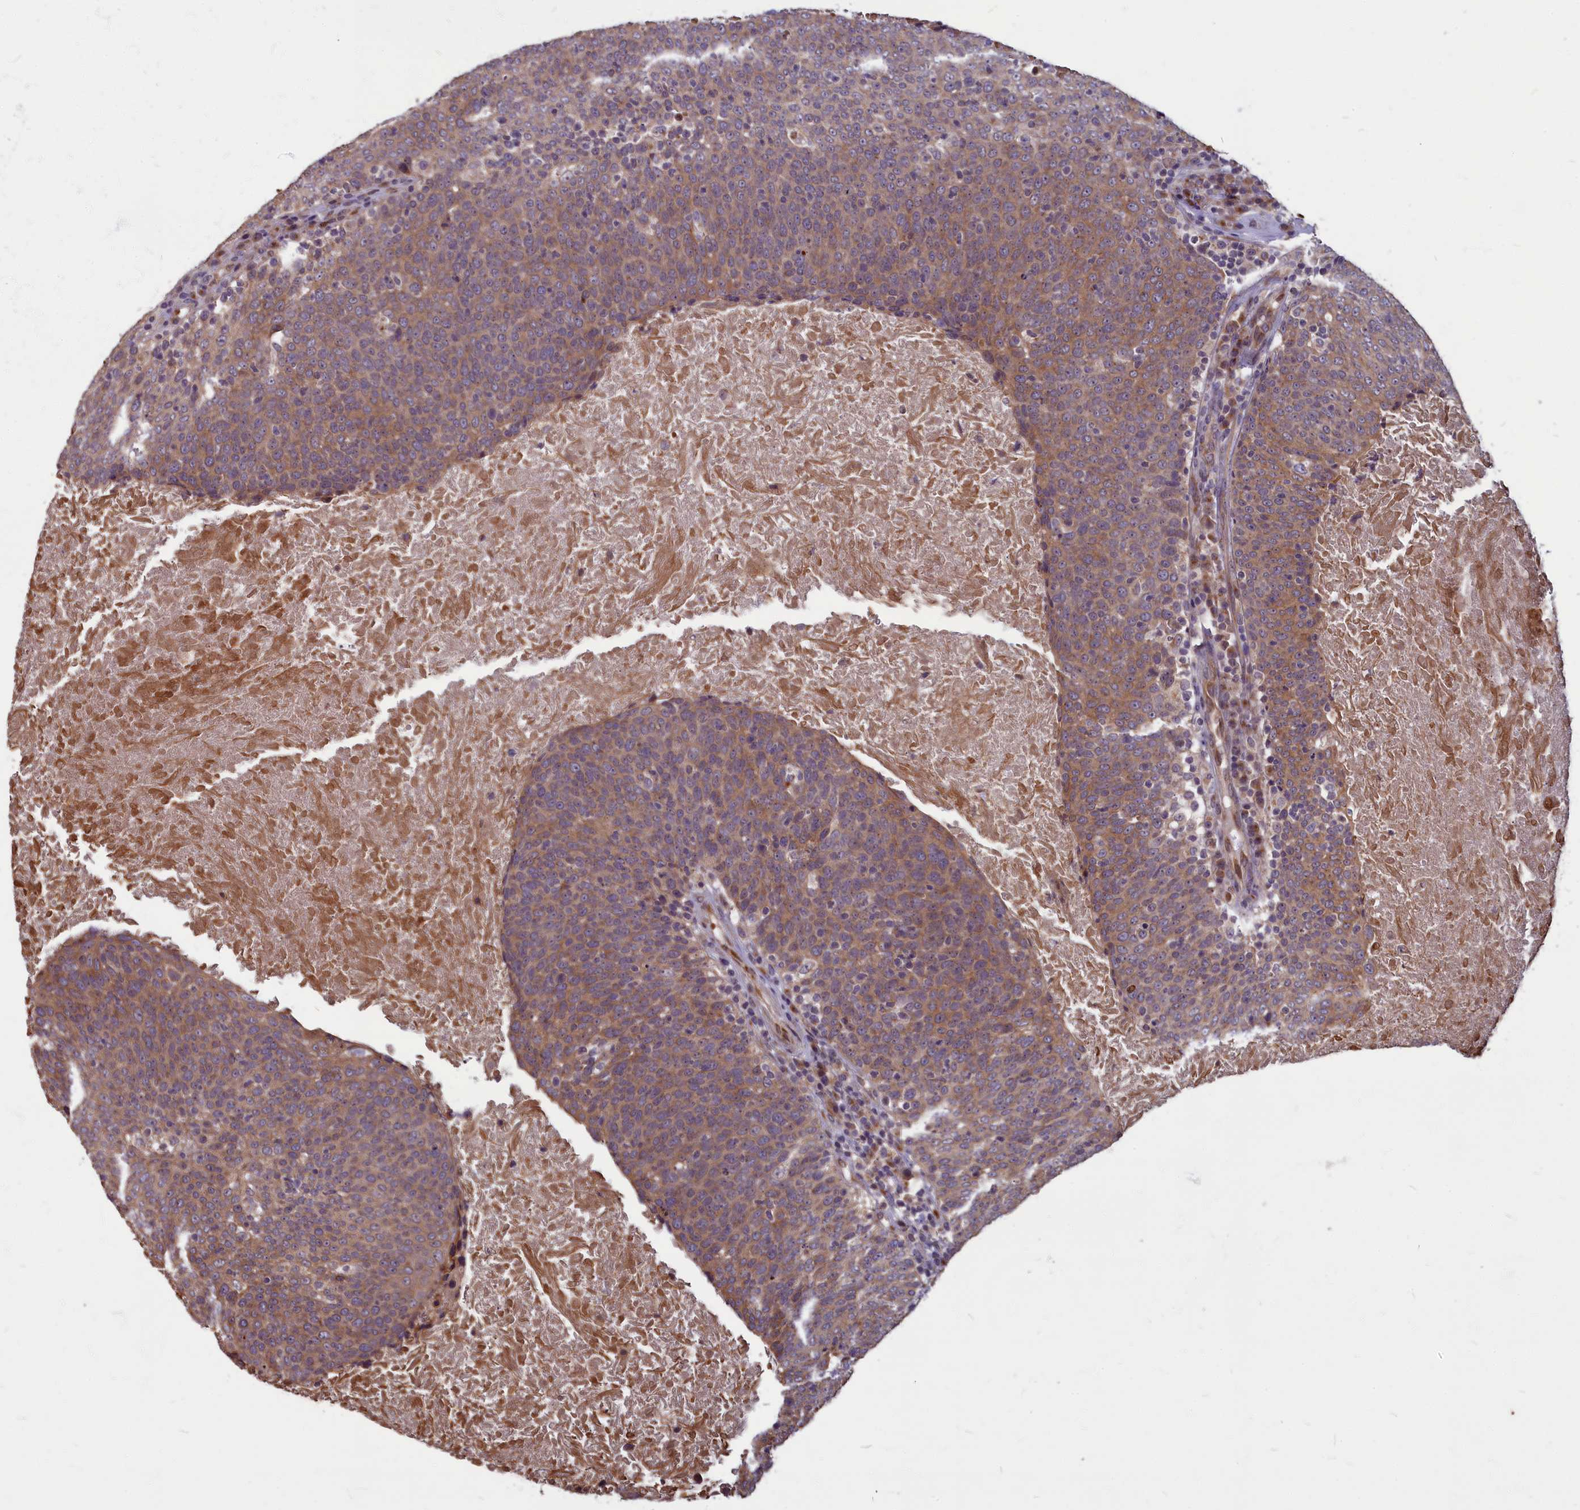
{"staining": {"intensity": "moderate", "quantity": ">75%", "location": "cytoplasmic/membranous"}, "tissue": "head and neck cancer", "cell_type": "Tumor cells", "image_type": "cancer", "snomed": [{"axis": "morphology", "description": "Squamous cell carcinoma, NOS"}, {"axis": "morphology", "description": "Squamous cell carcinoma, metastatic, NOS"}, {"axis": "topography", "description": "Lymph node"}, {"axis": "topography", "description": "Head-Neck"}], "caption": "Immunohistochemical staining of human head and neck squamous cell carcinoma shows moderate cytoplasmic/membranous protein expression in about >75% of tumor cells.", "gene": "MYCBP", "patient": {"sex": "male", "age": 62}}